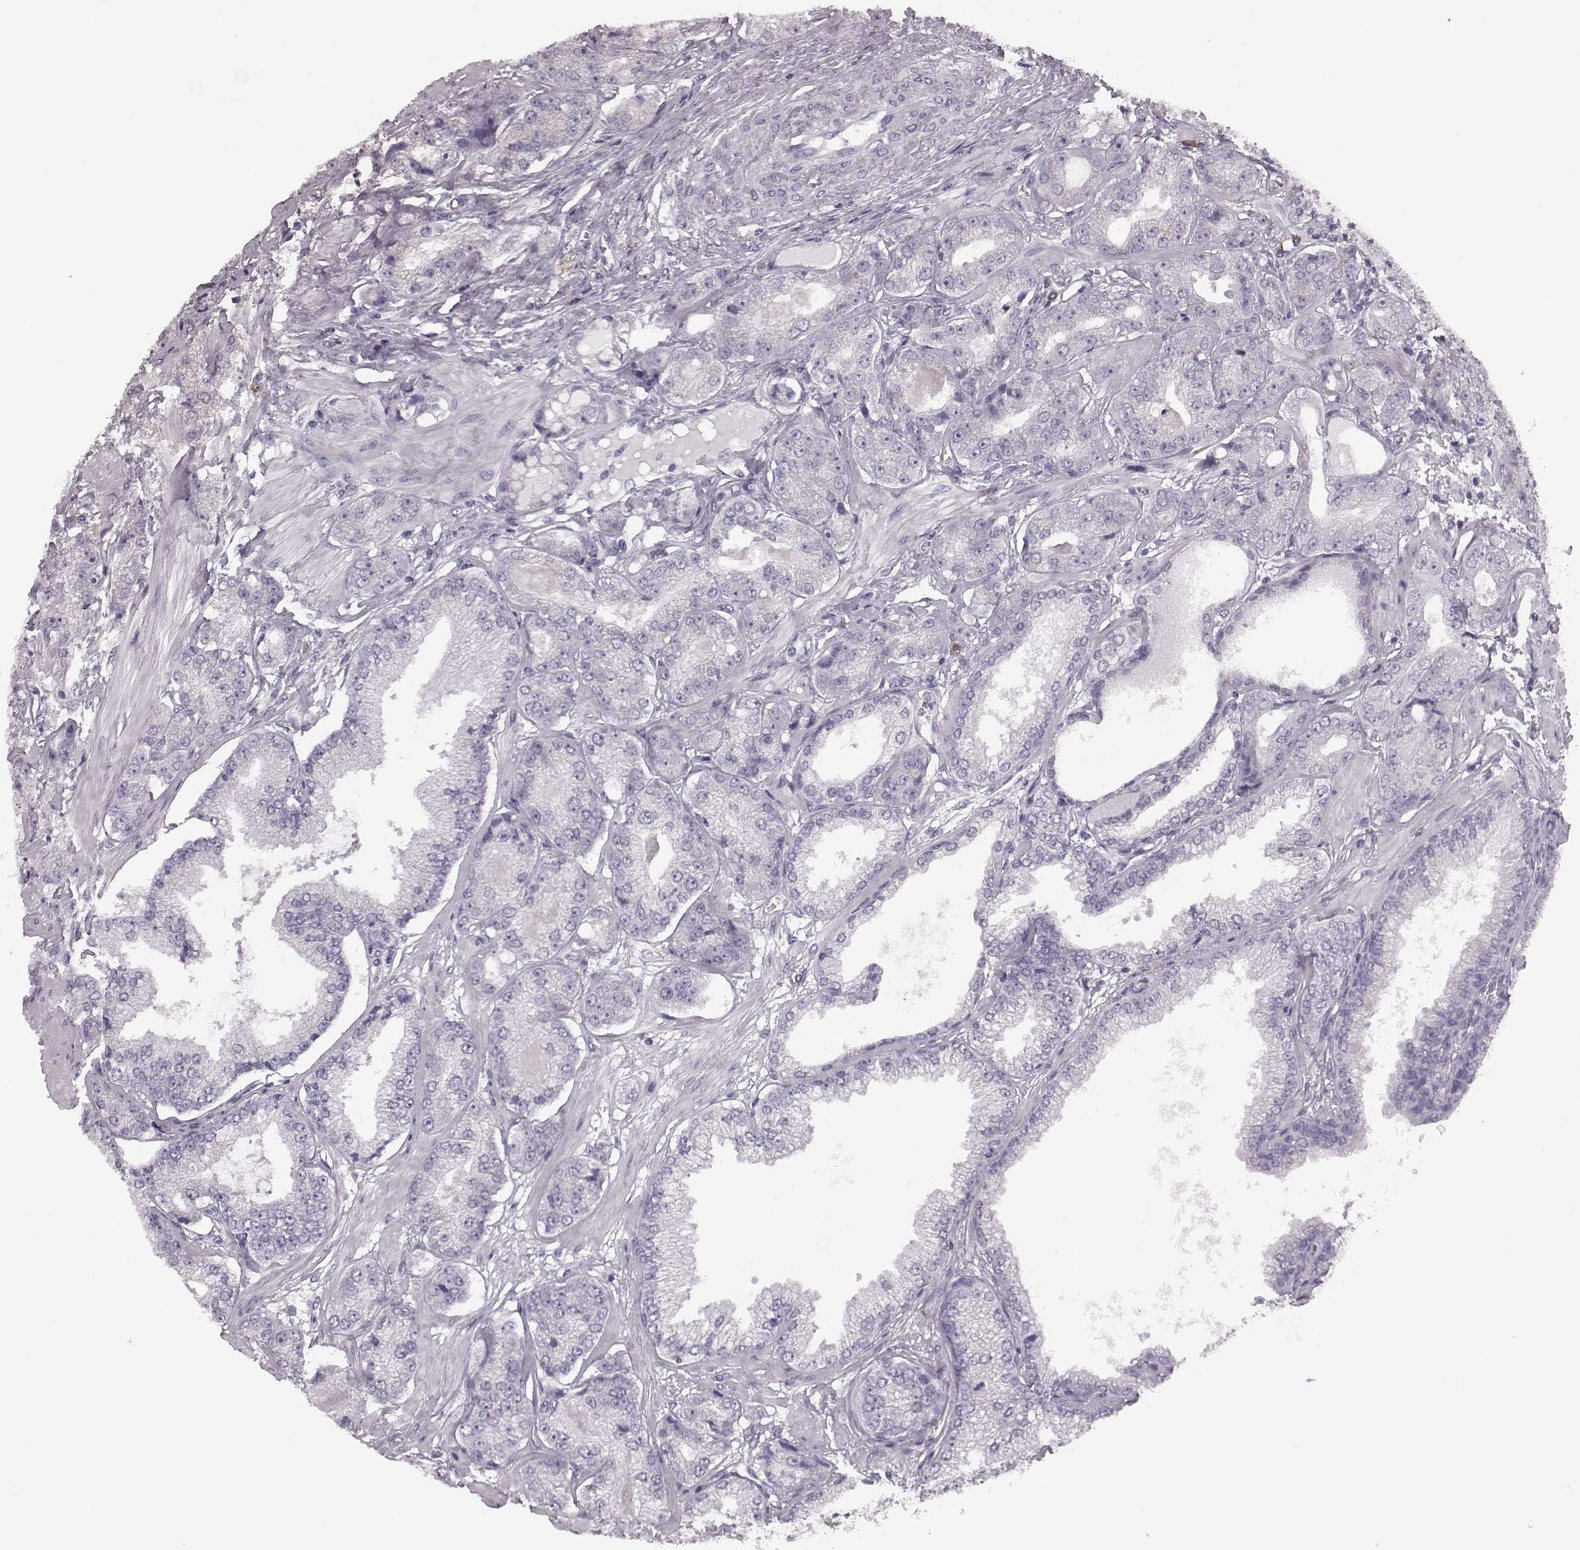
{"staining": {"intensity": "negative", "quantity": "none", "location": "none"}, "tissue": "prostate cancer", "cell_type": "Tumor cells", "image_type": "cancer", "snomed": [{"axis": "morphology", "description": "Adenocarcinoma, NOS"}, {"axis": "topography", "description": "Prostate"}], "caption": "Tumor cells are negative for brown protein staining in prostate cancer.", "gene": "JSRP1", "patient": {"sex": "male", "age": 64}}